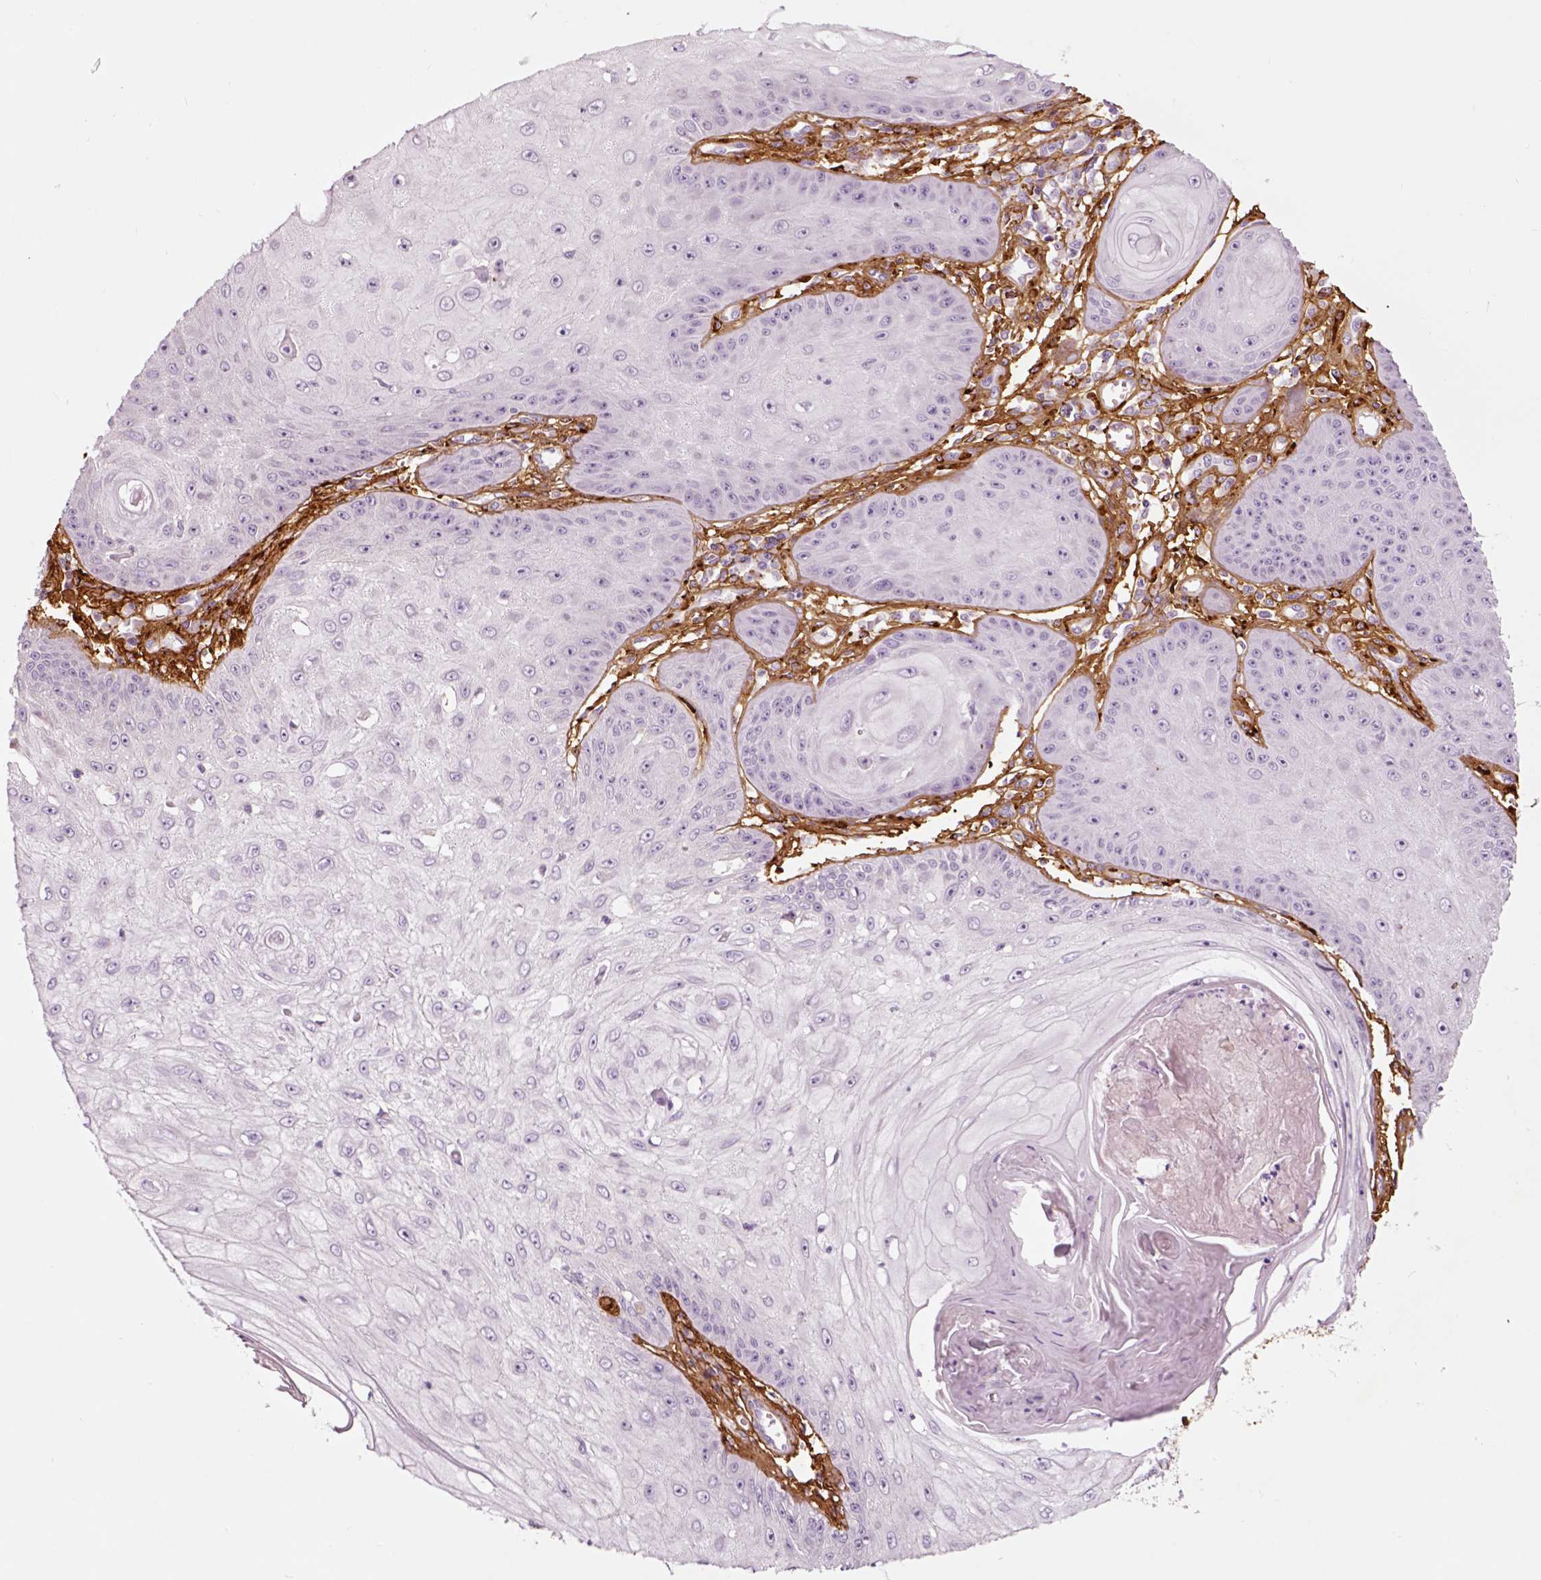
{"staining": {"intensity": "negative", "quantity": "none", "location": "none"}, "tissue": "skin cancer", "cell_type": "Tumor cells", "image_type": "cancer", "snomed": [{"axis": "morphology", "description": "Squamous cell carcinoma, NOS"}, {"axis": "topography", "description": "Skin"}], "caption": "Immunohistochemistry (IHC) histopathology image of skin cancer (squamous cell carcinoma) stained for a protein (brown), which displays no staining in tumor cells. Brightfield microscopy of IHC stained with DAB (brown) and hematoxylin (blue), captured at high magnification.", "gene": "COL6A2", "patient": {"sex": "male", "age": 70}}